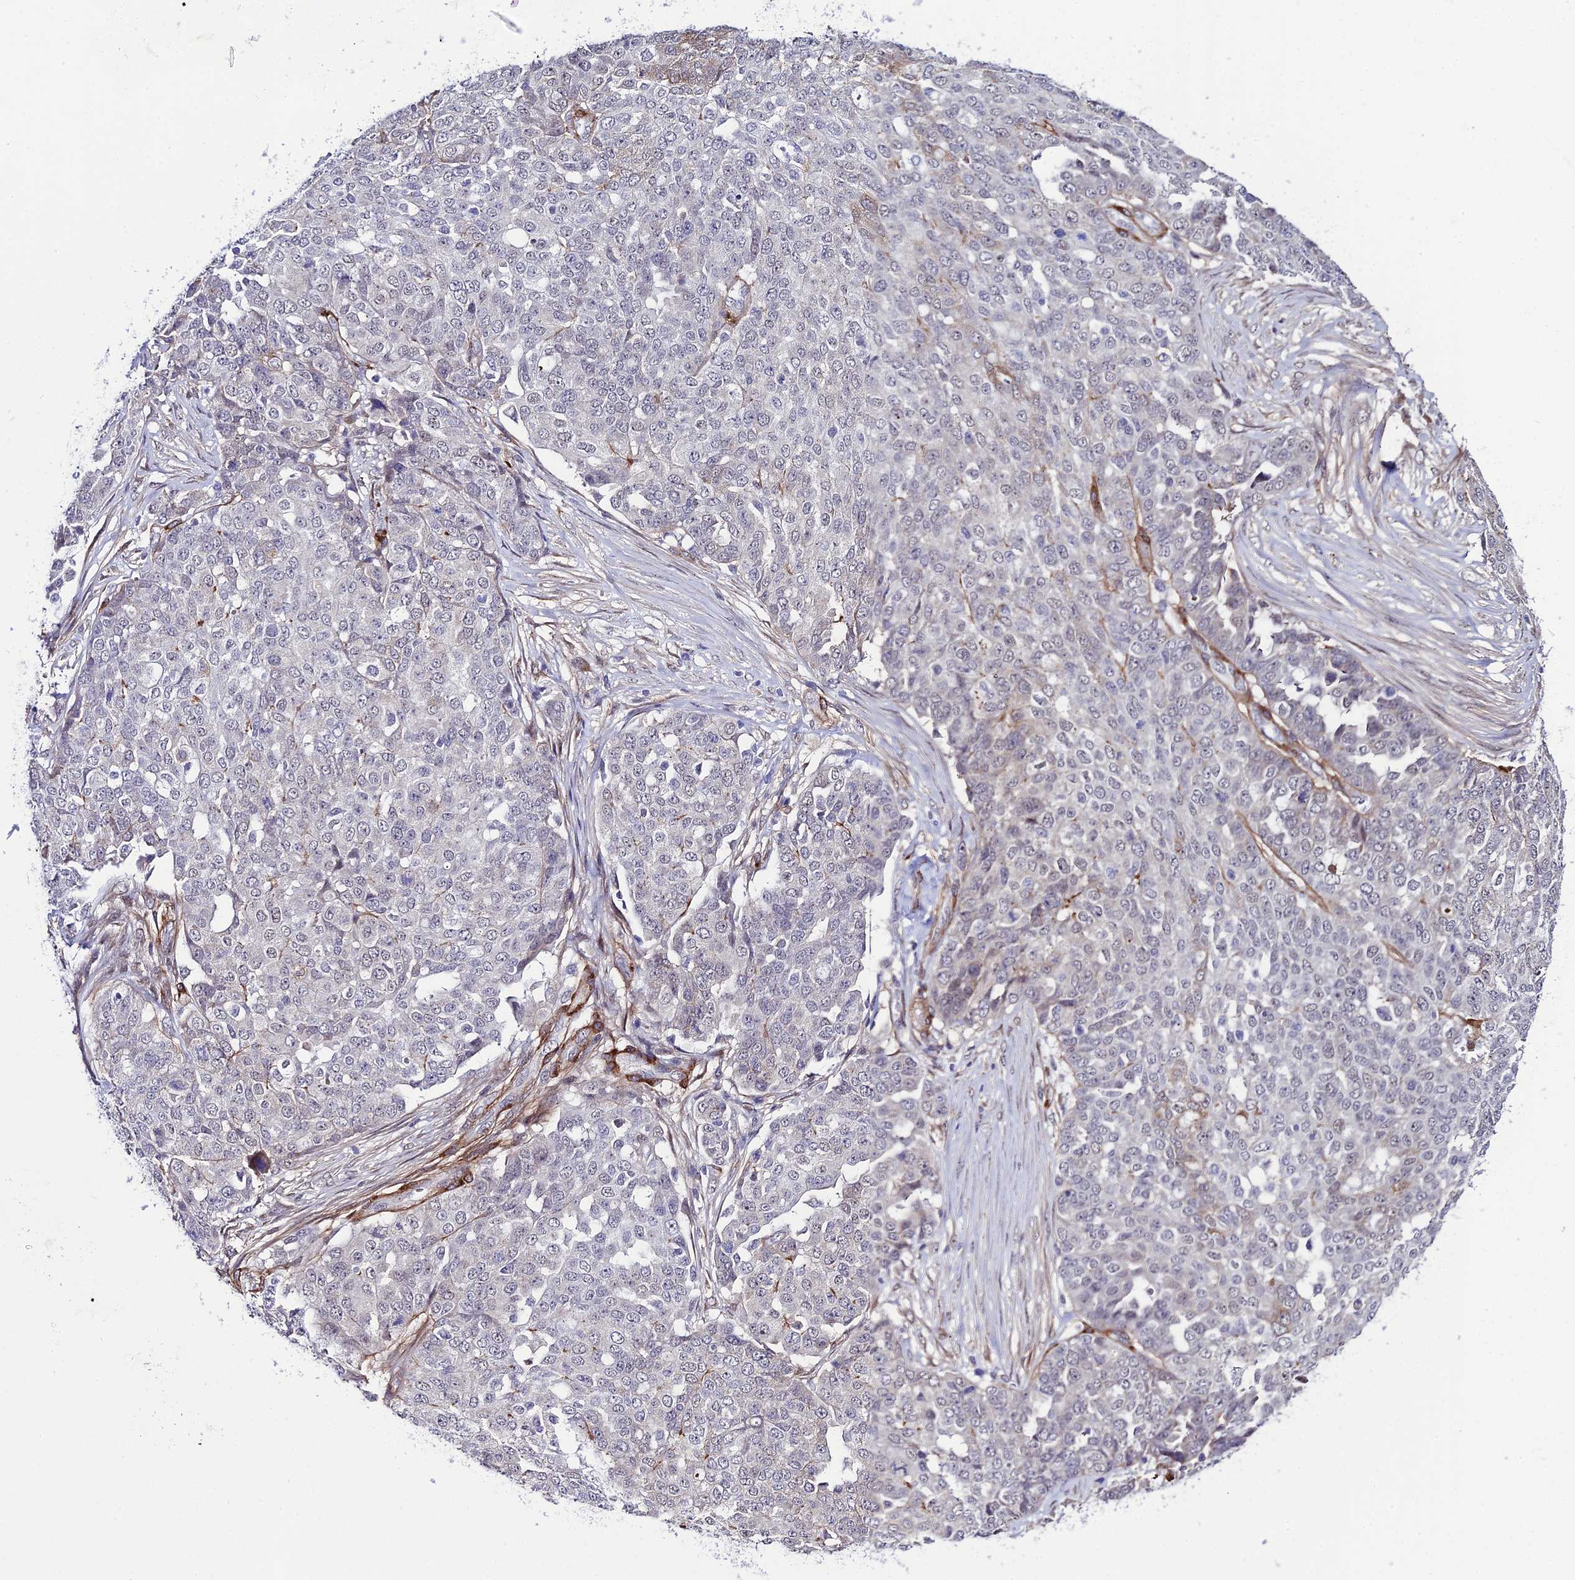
{"staining": {"intensity": "weak", "quantity": "<25%", "location": "cytoplasmic/membranous"}, "tissue": "ovarian cancer", "cell_type": "Tumor cells", "image_type": "cancer", "snomed": [{"axis": "morphology", "description": "Cystadenocarcinoma, serous, NOS"}, {"axis": "topography", "description": "Soft tissue"}, {"axis": "topography", "description": "Ovary"}], "caption": "DAB immunohistochemical staining of human ovarian cancer (serous cystadenocarcinoma) demonstrates no significant expression in tumor cells.", "gene": "SYT15", "patient": {"sex": "female", "age": 57}}